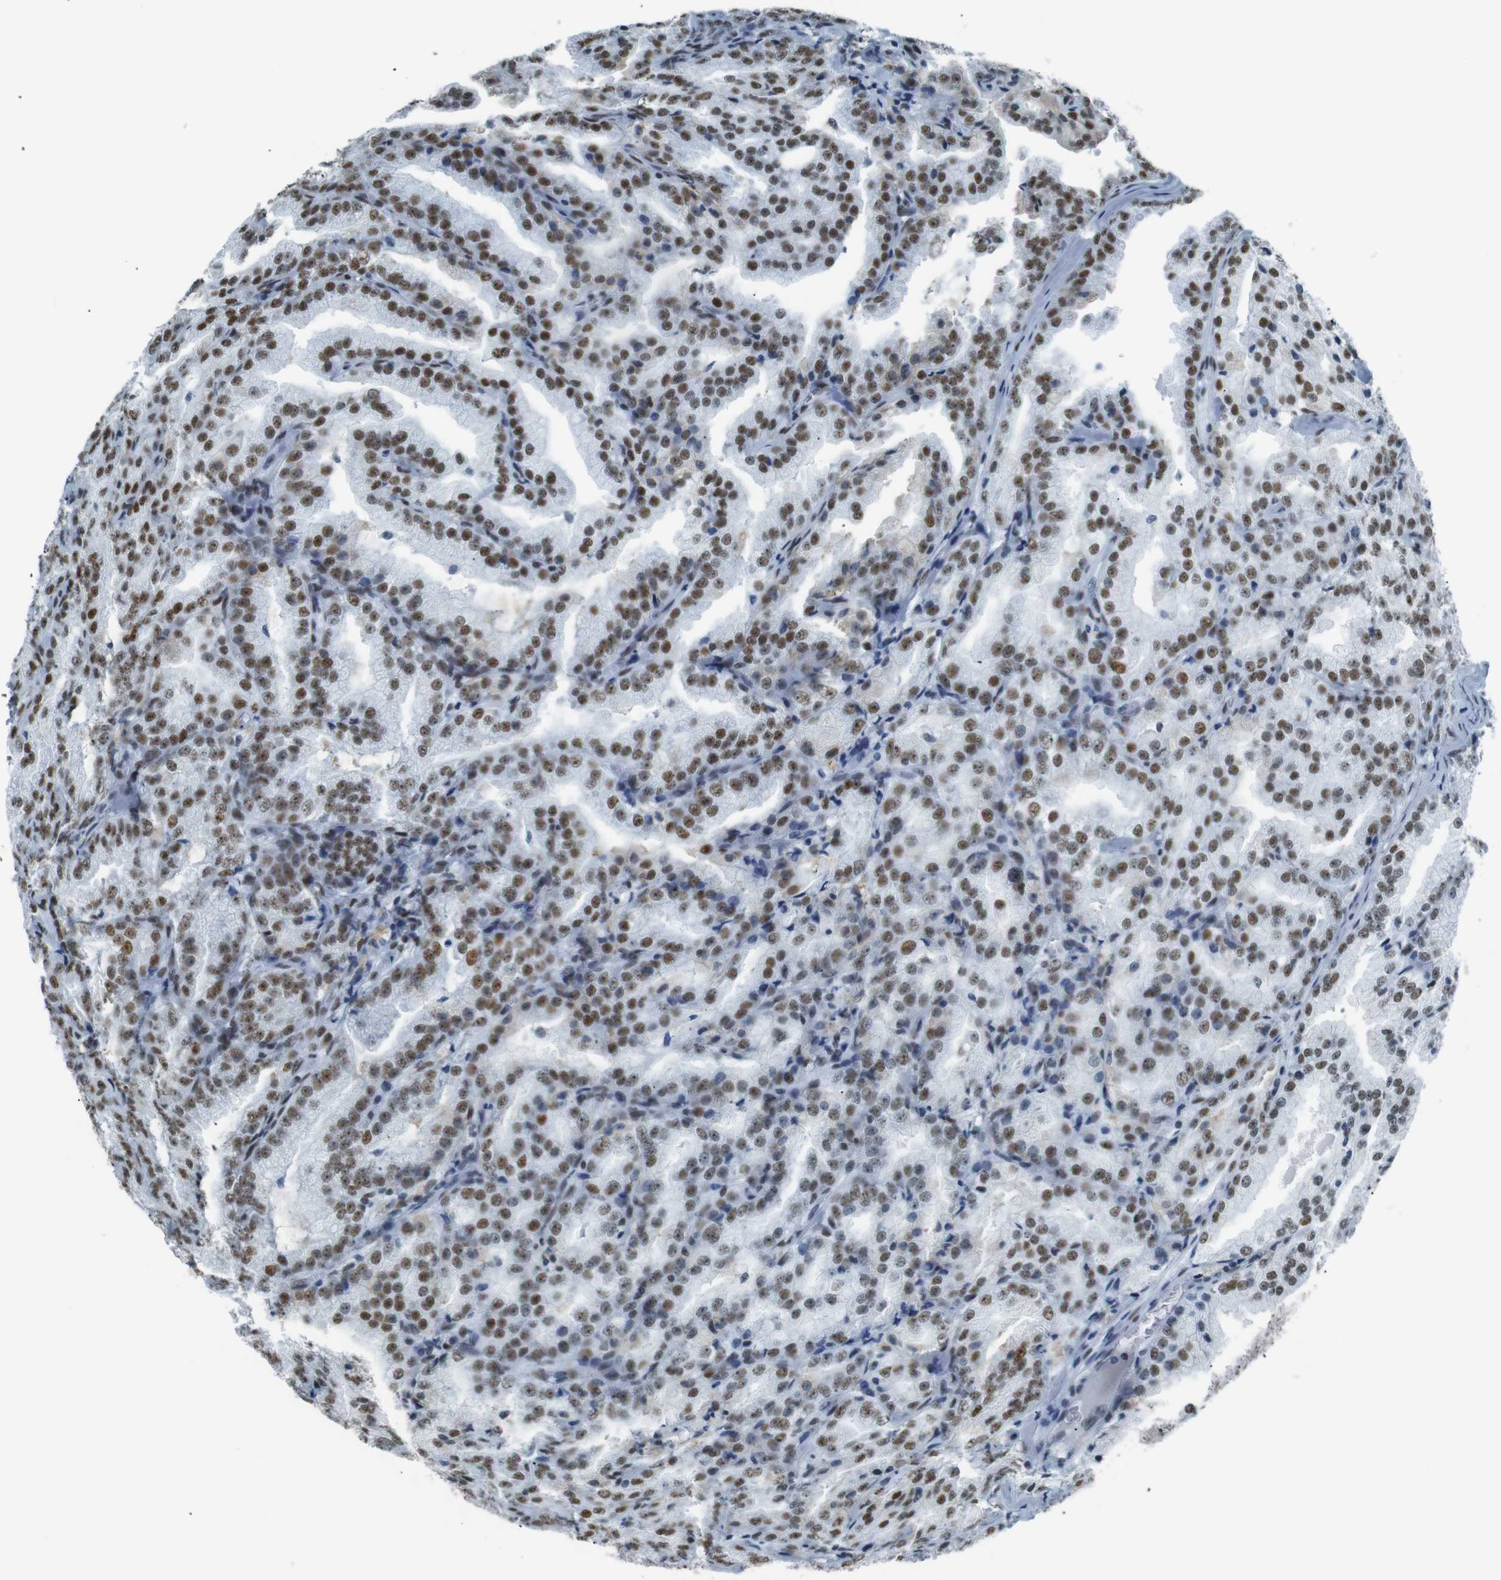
{"staining": {"intensity": "moderate", "quantity": "25%-75%", "location": "nuclear"}, "tissue": "prostate cancer", "cell_type": "Tumor cells", "image_type": "cancer", "snomed": [{"axis": "morphology", "description": "Adenocarcinoma, High grade"}, {"axis": "topography", "description": "Prostate"}], "caption": "DAB immunohistochemical staining of adenocarcinoma (high-grade) (prostate) demonstrates moderate nuclear protein positivity in about 25%-75% of tumor cells.", "gene": "HEXIM1", "patient": {"sex": "male", "age": 61}}